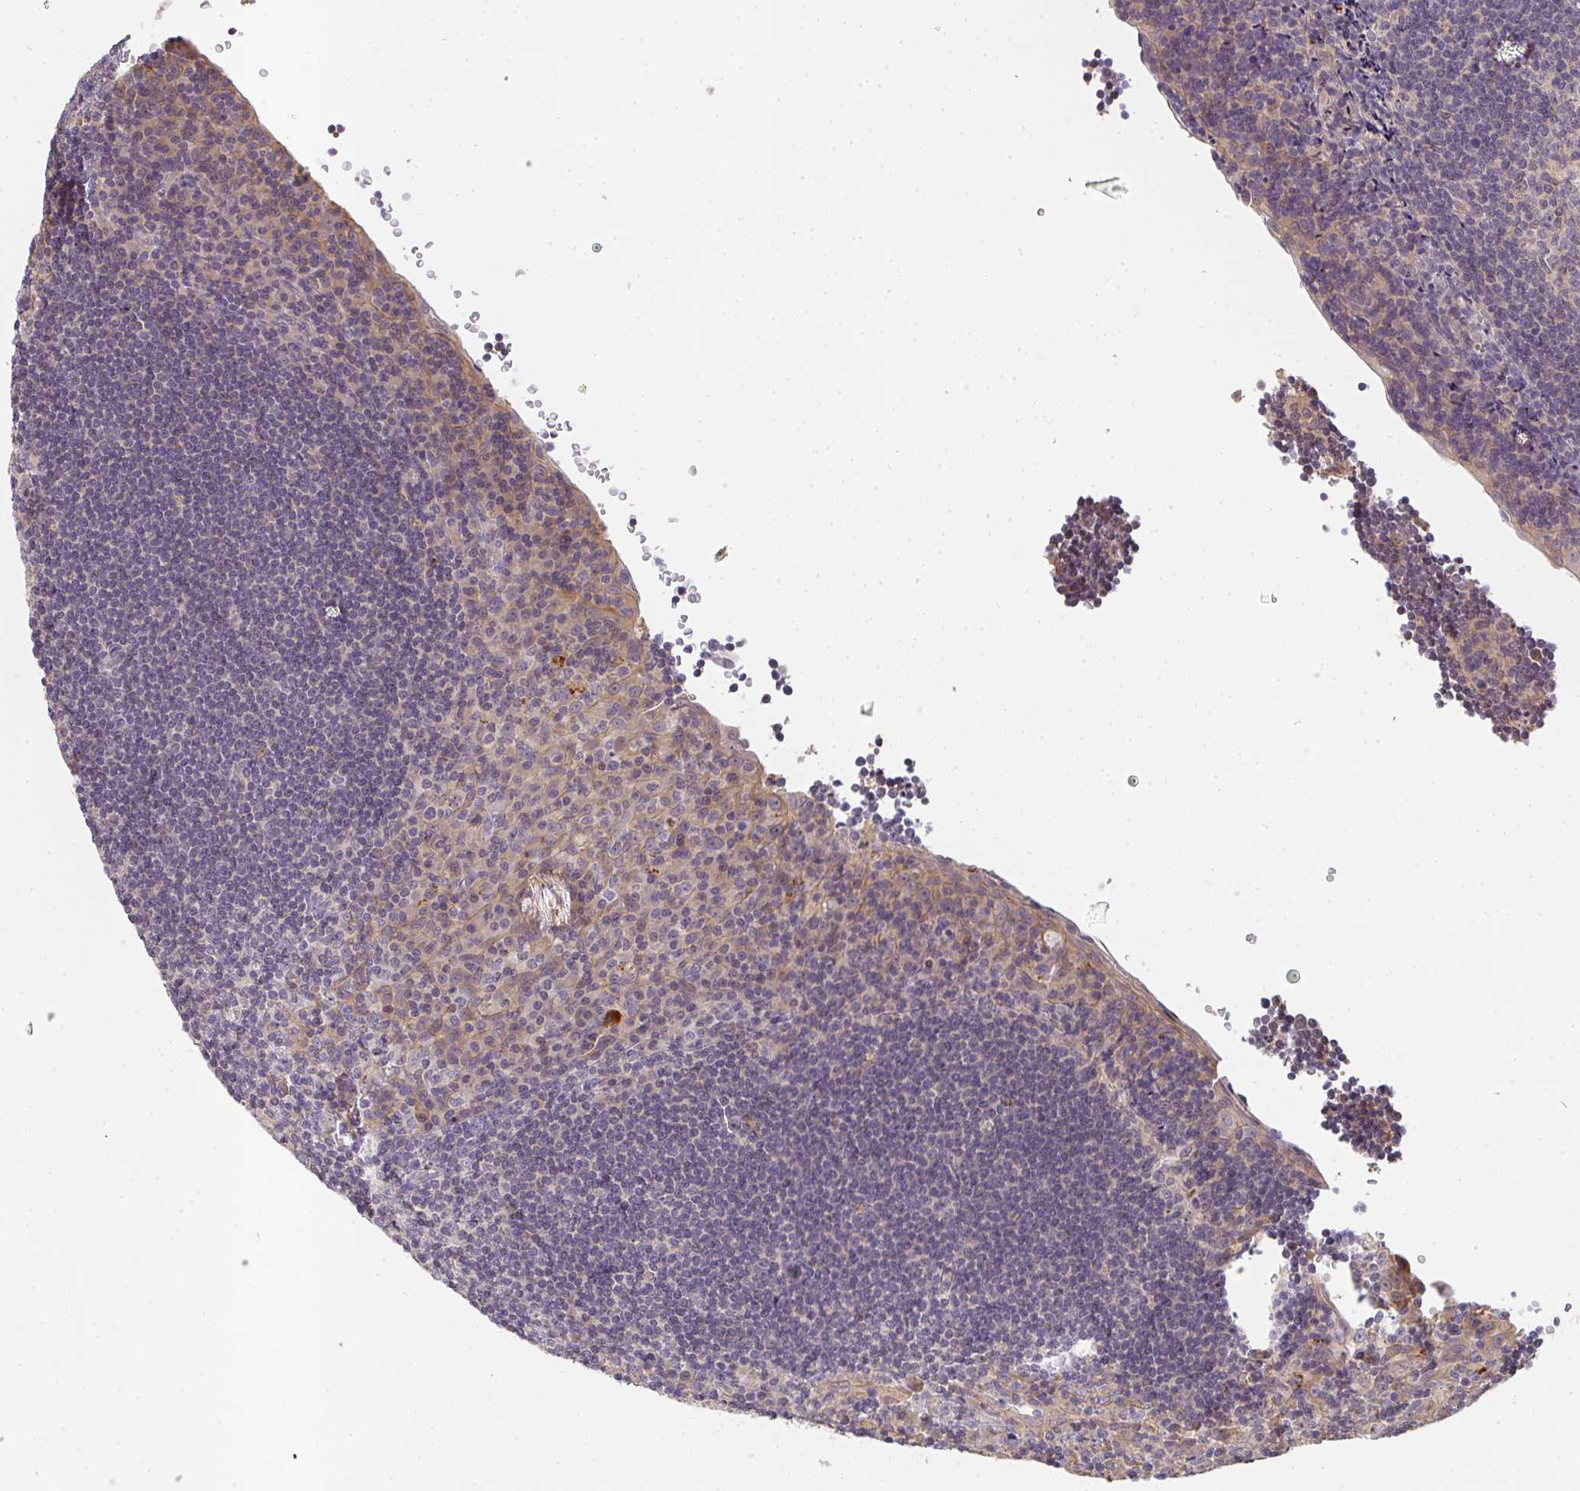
{"staining": {"intensity": "negative", "quantity": "none", "location": "none"}, "tissue": "tonsil", "cell_type": "Germinal center cells", "image_type": "normal", "snomed": [{"axis": "morphology", "description": "Normal tissue, NOS"}, {"axis": "topography", "description": "Tonsil"}], "caption": "An IHC micrograph of normal tonsil is shown. There is no staining in germinal center cells of tonsil. (DAB (3,3'-diaminobenzidine) immunohistochemistry (IHC), high magnification).", "gene": "SLC35B3", "patient": {"sex": "male", "age": 17}}